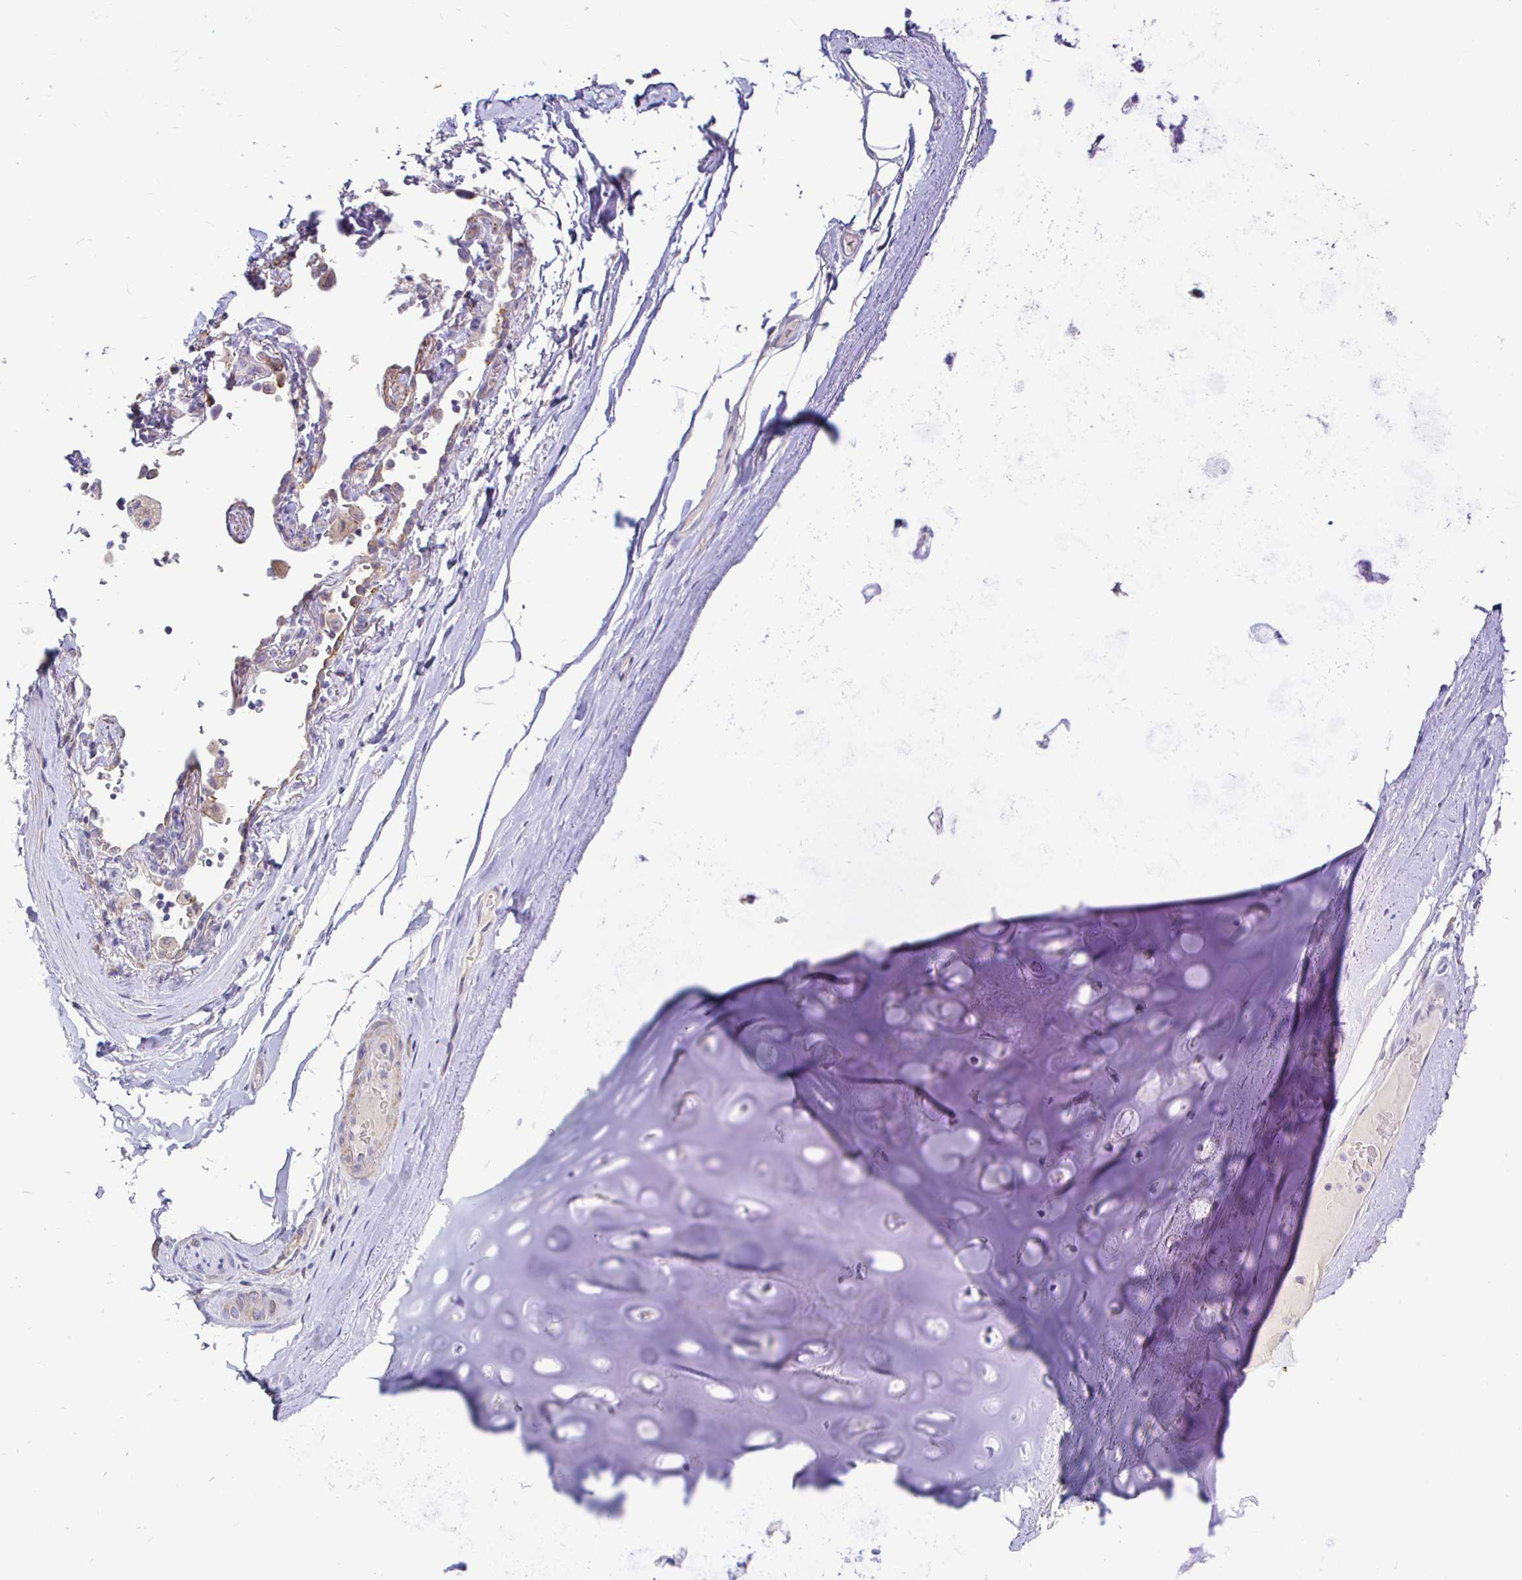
{"staining": {"intensity": "negative", "quantity": "none", "location": "none"}, "tissue": "adipose tissue", "cell_type": "Adipocytes", "image_type": "normal", "snomed": [{"axis": "morphology", "description": "Normal tissue, NOS"}, {"axis": "topography", "description": "Cartilage tissue"}, {"axis": "topography", "description": "Bronchus"}], "caption": "A photomicrograph of adipose tissue stained for a protein reveals no brown staining in adipocytes.", "gene": "NECAB1", "patient": {"sex": "male", "age": 64}}